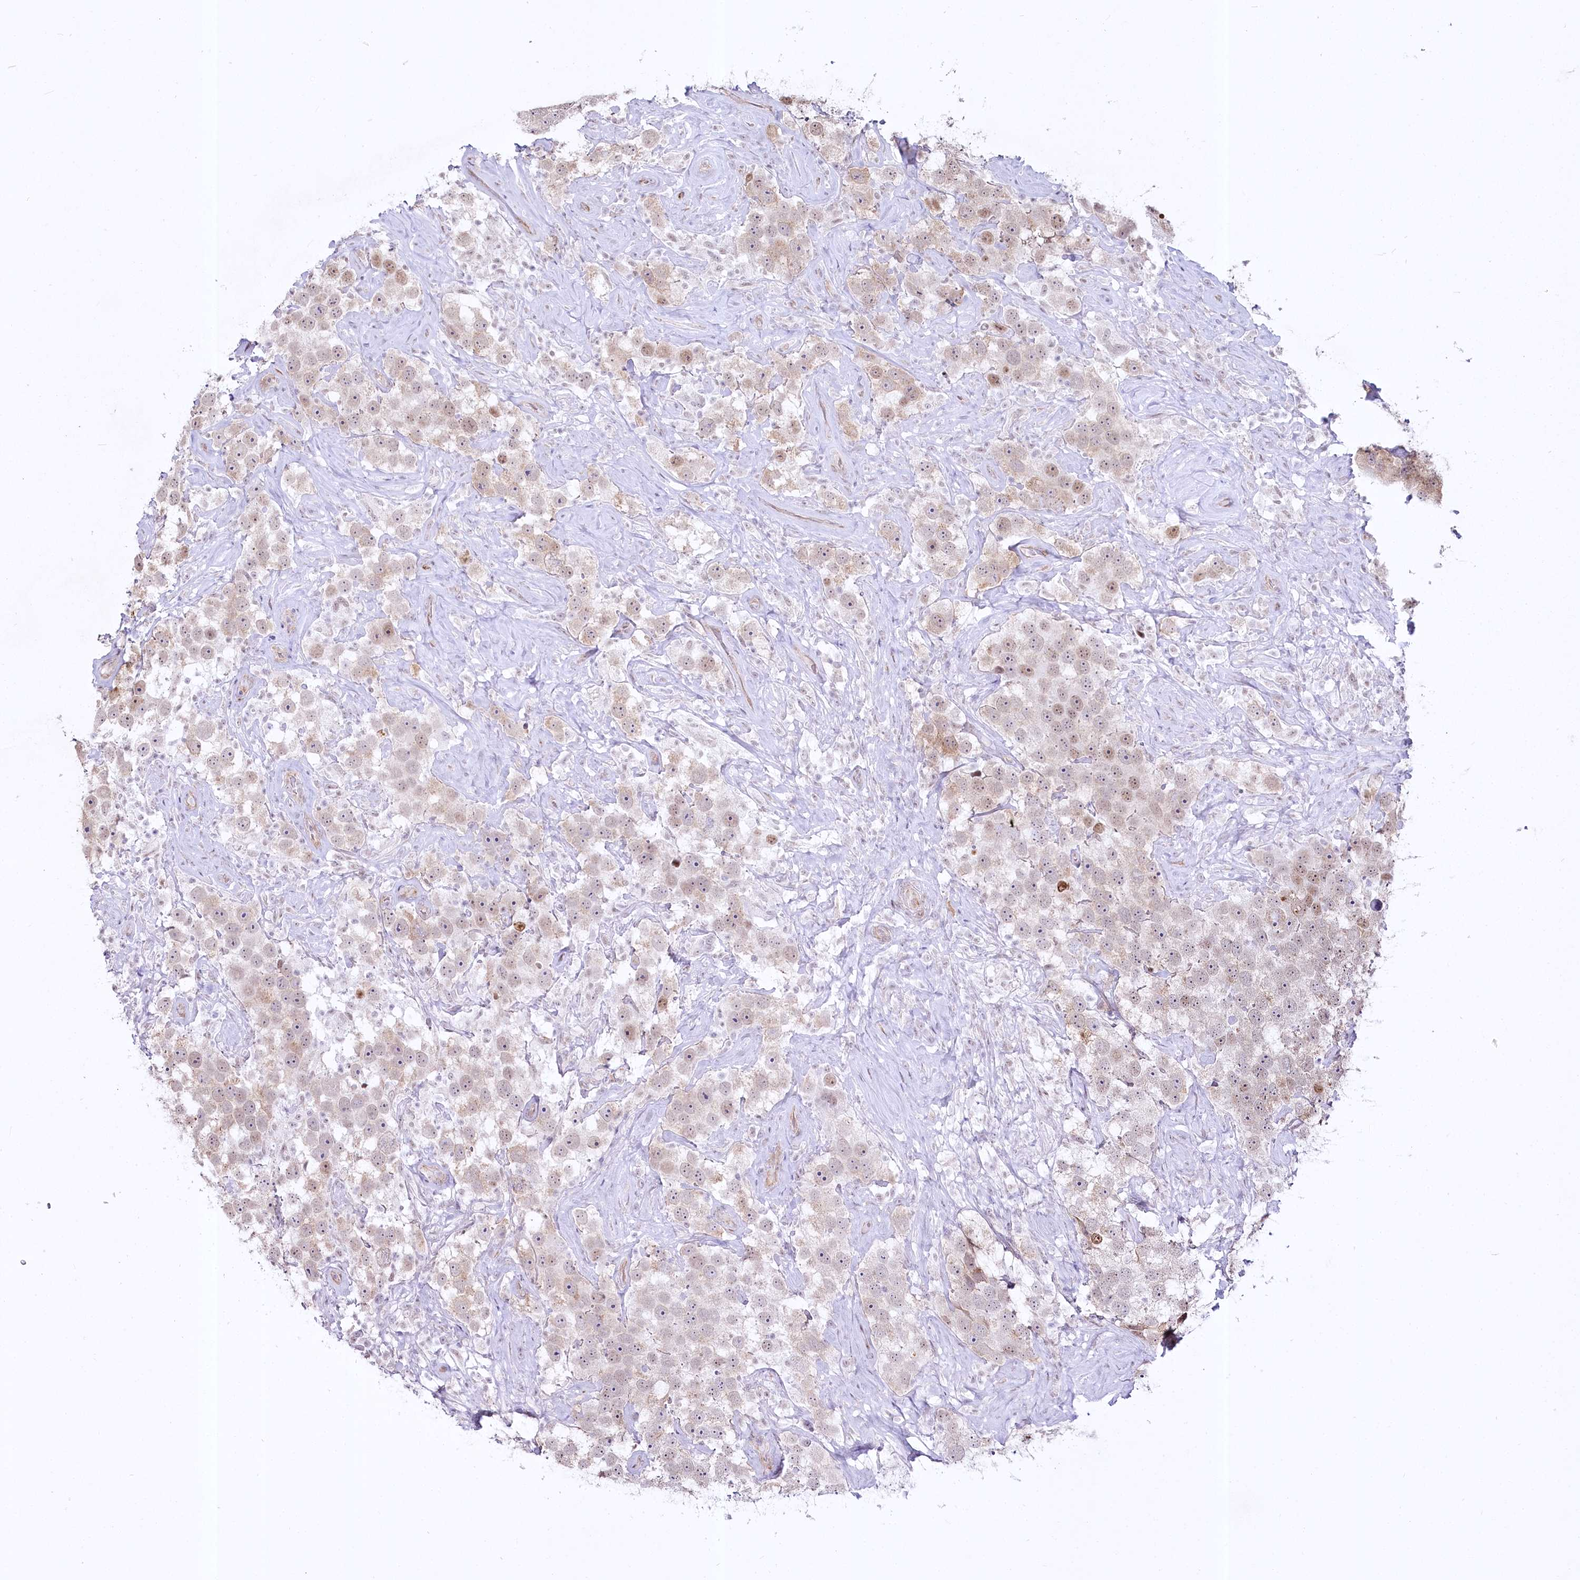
{"staining": {"intensity": "weak", "quantity": "25%-75%", "location": "nuclear"}, "tissue": "testis cancer", "cell_type": "Tumor cells", "image_type": "cancer", "snomed": [{"axis": "morphology", "description": "Seminoma, NOS"}, {"axis": "topography", "description": "Testis"}], "caption": "Immunohistochemistry of human testis cancer exhibits low levels of weak nuclear expression in approximately 25%-75% of tumor cells.", "gene": "YBX3", "patient": {"sex": "male", "age": 49}}